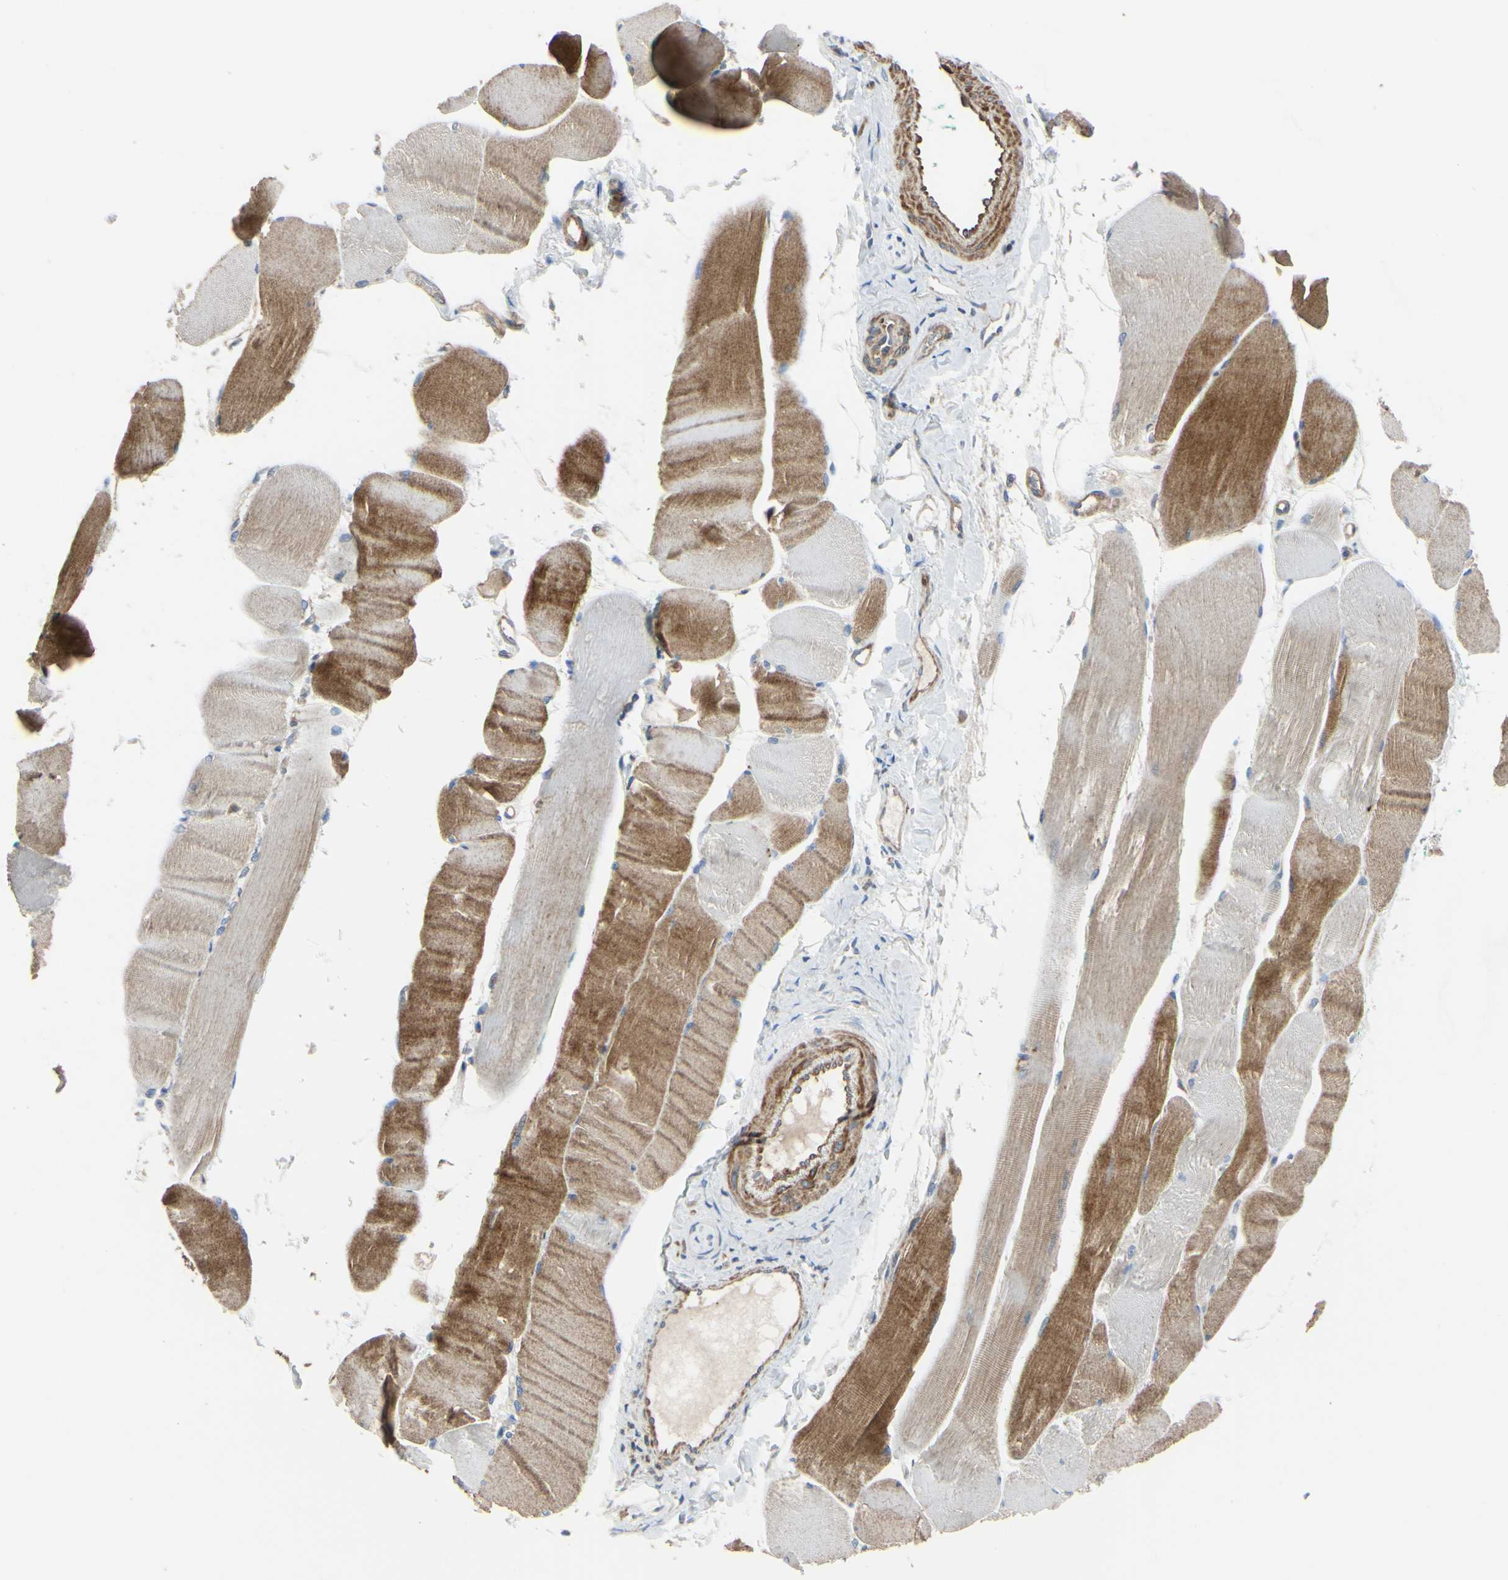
{"staining": {"intensity": "moderate", "quantity": "25%-75%", "location": "cytoplasmic/membranous"}, "tissue": "skeletal muscle", "cell_type": "Myocytes", "image_type": "normal", "snomed": [{"axis": "morphology", "description": "Normal tissue, NOS"}, {"axis": "morphology", "description": "Squamous cell carcinoma, NOS"}, {"axis": "topography", "description": "Skeletal muscle"}], "caption": "Skeletal muscle stained with DAB (3,3'-diaminobenzidine) immunohistochemistry reveals medium levels of moderate cytoplasmic/membranous expression in about 25%-75% of myocytes. (DAB IHC with brightfield microscopy, high magnification).", "gene": "BECN1", "patient": {"sex": "male", "age": 51}}